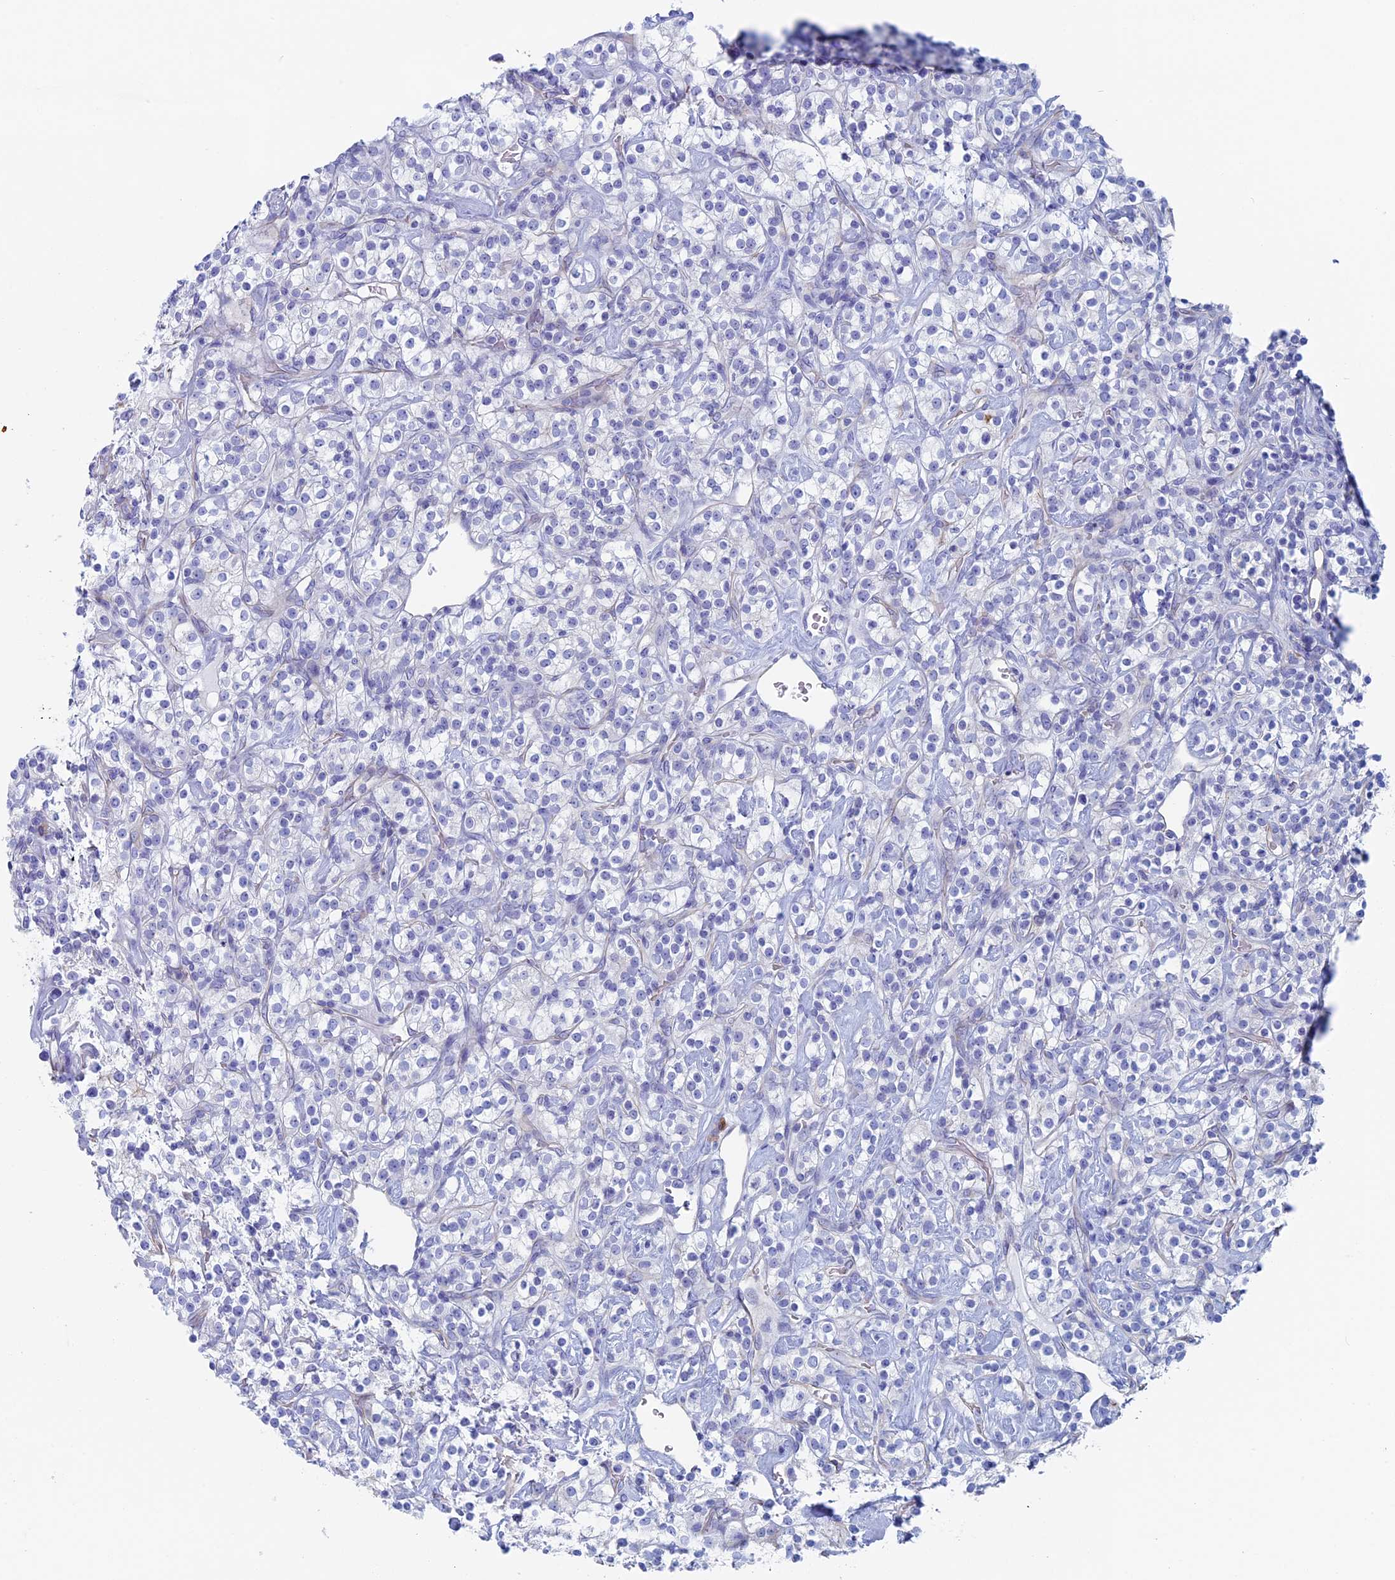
{"staining": {"intensity": "negative", "quantity": "none", "location": "none"}, "tissue": "renal cancer", "cell_type": "Tumor cells", "image_type": "cancer", "snomed": [{"axis": "morphology", "description": "Adenocarcinoma, NOS"}, {"axis": "topography", "description": "Kidney"}], "caption": "An IHC image of renal adenocarcinoma is shown. There is no staining in tumor cells of renal adenocarcinoma.", "gene": "MAGEB6", "patient": {"sex": "male", "age": 77}}